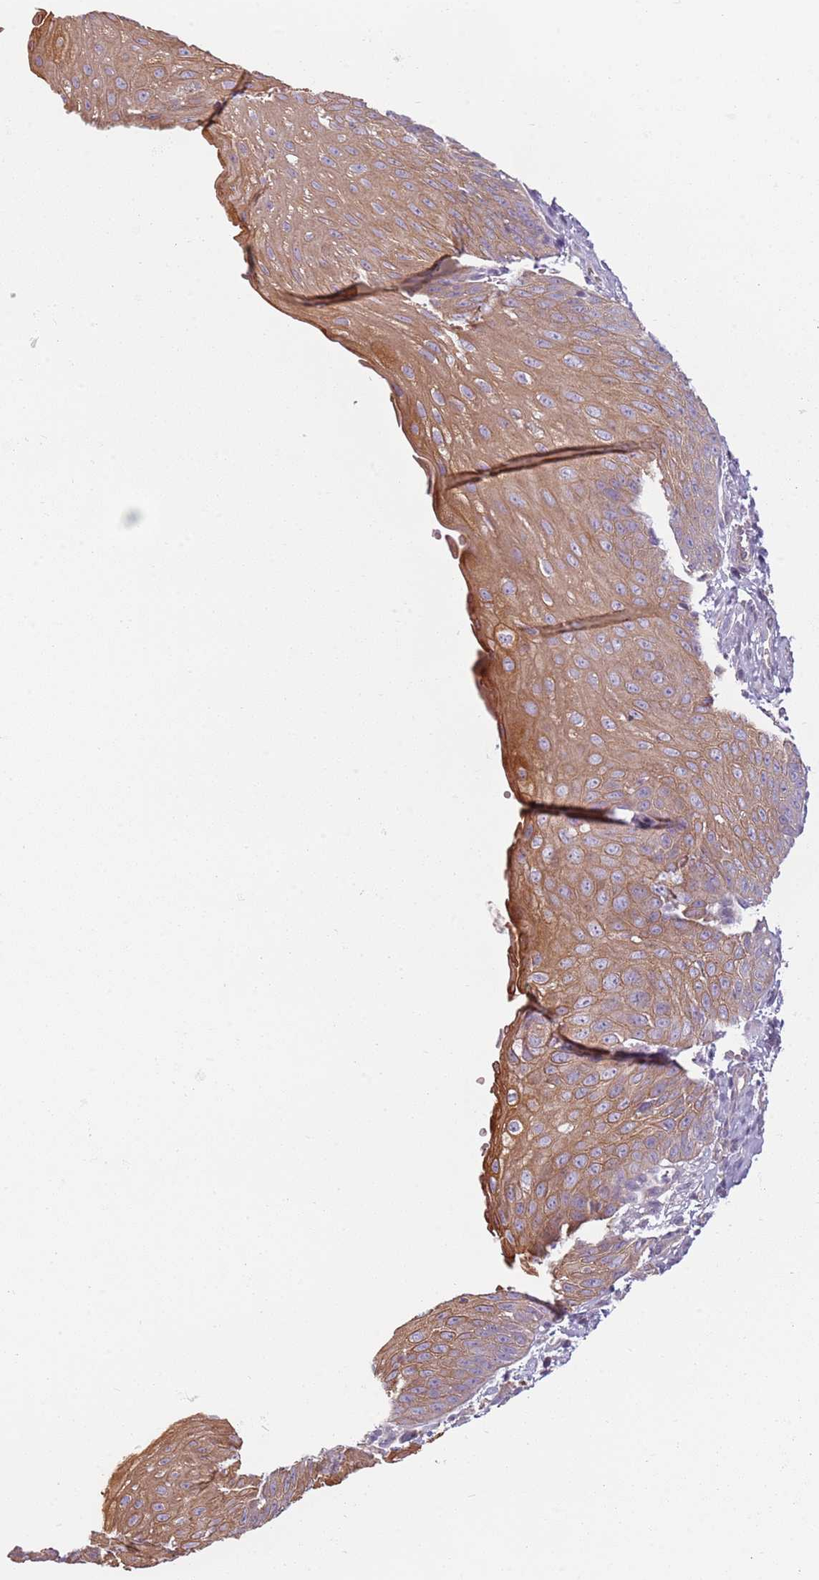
{"staining": {"intensity": "moderate", "quantity": "<25%", "location": "cytoplasmic/membranous"}, "tissue": "esophagus", "cell_type": "Squamous epithelial cells", "image_type": "normal", "snomed": [{"axis": "morphology", "description": "Normal tissue, NOS"}, {"axis": "topography", "description": "Esophagus"}], "caption": "DAB (3,3'-diaminobenzidine) immunohistochemical staining of benign human esophagus demonstrates moderate cytoplasmic/membranous protein staining in about <25% of squamous epithelial cells.", "gene": "TLCD2", "patient": {"sex": "male", "age": 71}}